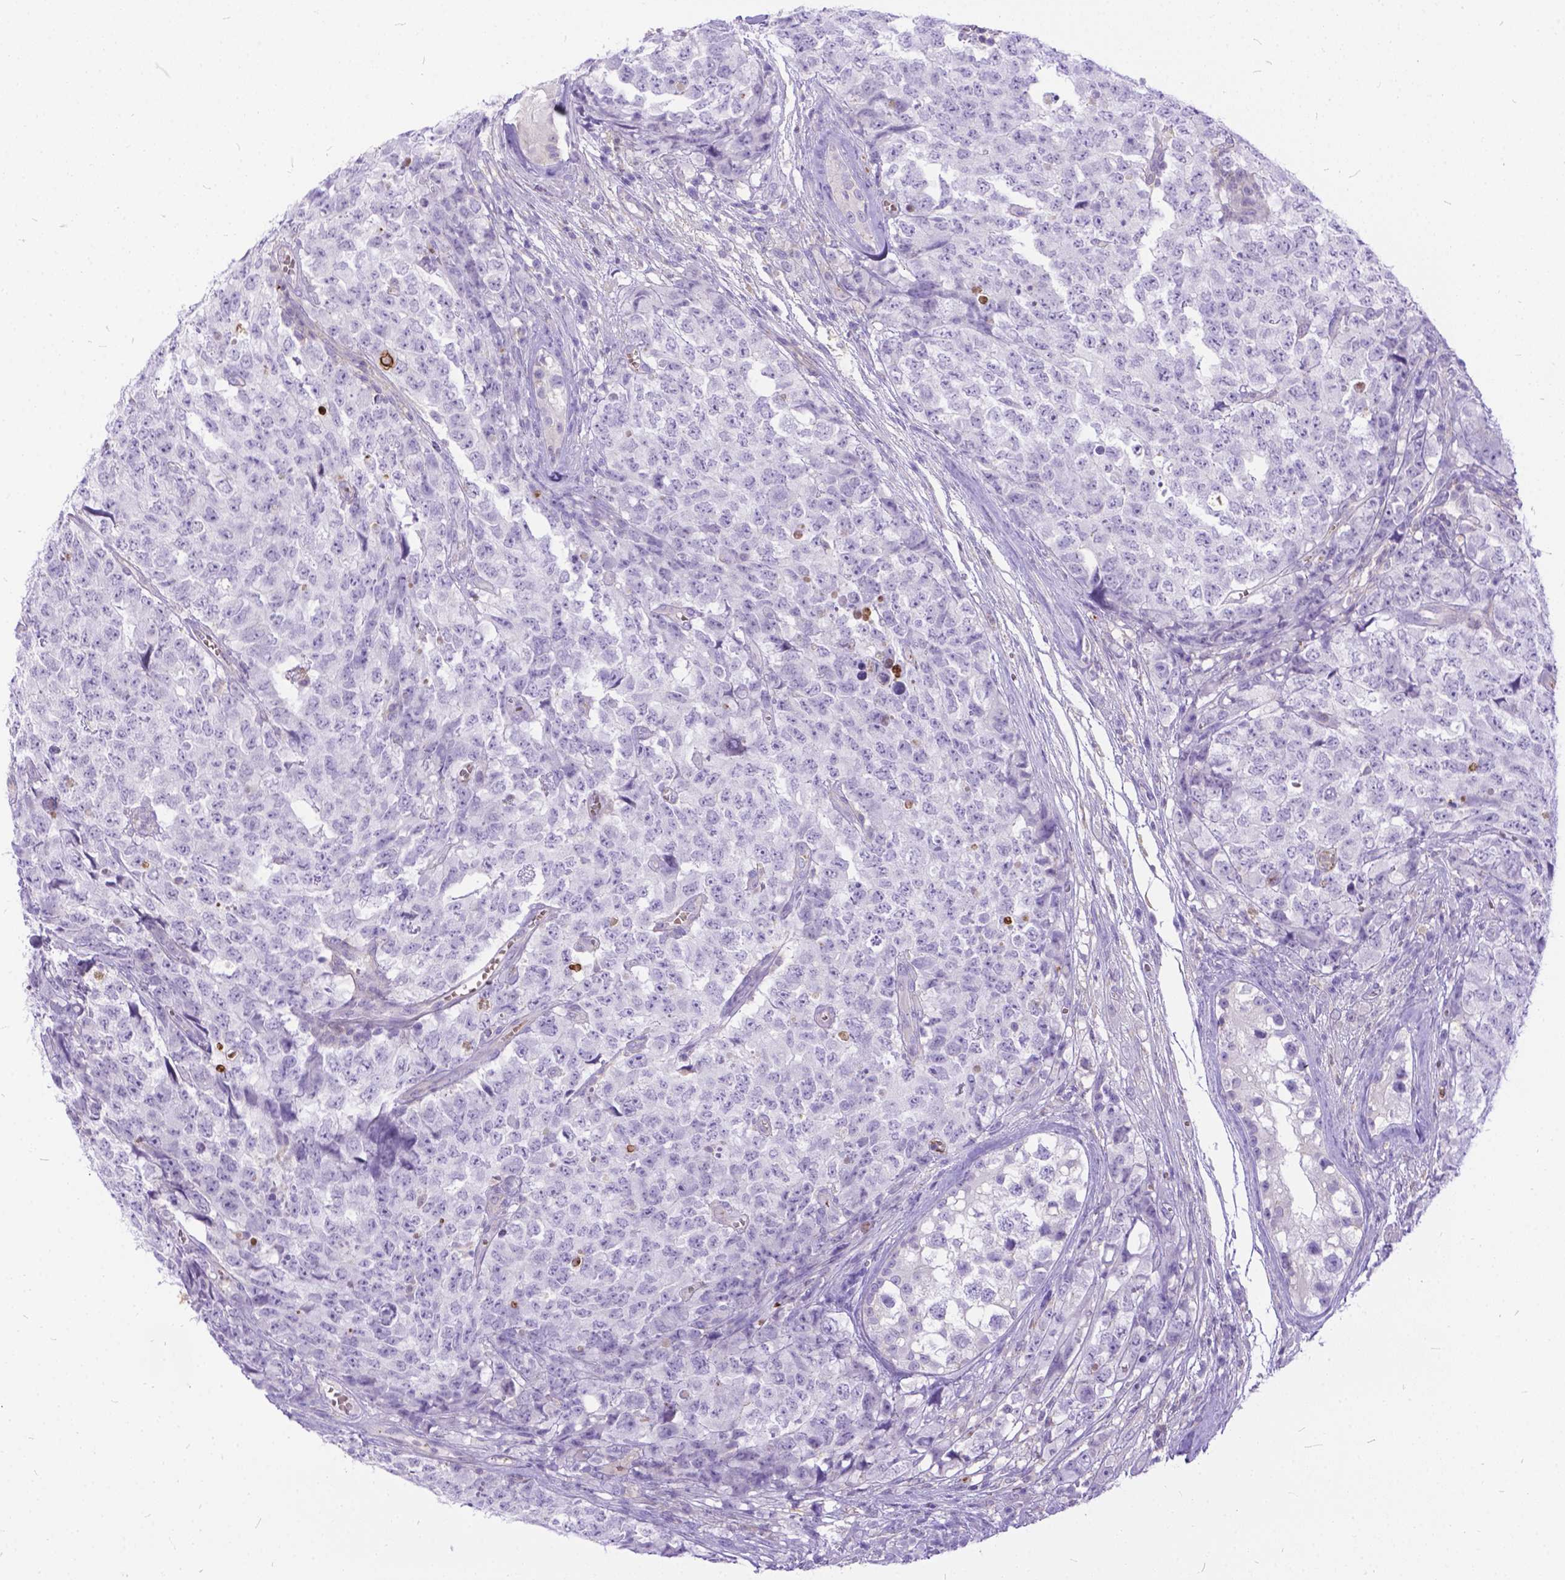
{"staining": {"intensity": "negative", "quantity": "none", "location": "none"}, "tissue": "testis cancer", "cell_type": "Tumor cells", "image_type": "cancer", "snomed": [{"axis": "morphology", "description": "Carcinoma, Embryonal, NOS"}, {"axis": "topography", "description": "Testis"}], "caption": "A micrograph of embryonal carcinoma (testis) stained for a protein reveals no brown staining in tumor cells. (Stains: DAB immunohistochemistry with hematoxylin counter stain, Microscopy: brightfield microscopy at high magnification).", "gene": "TMEM169", "patient": {"sex": "male", "age": 23}}